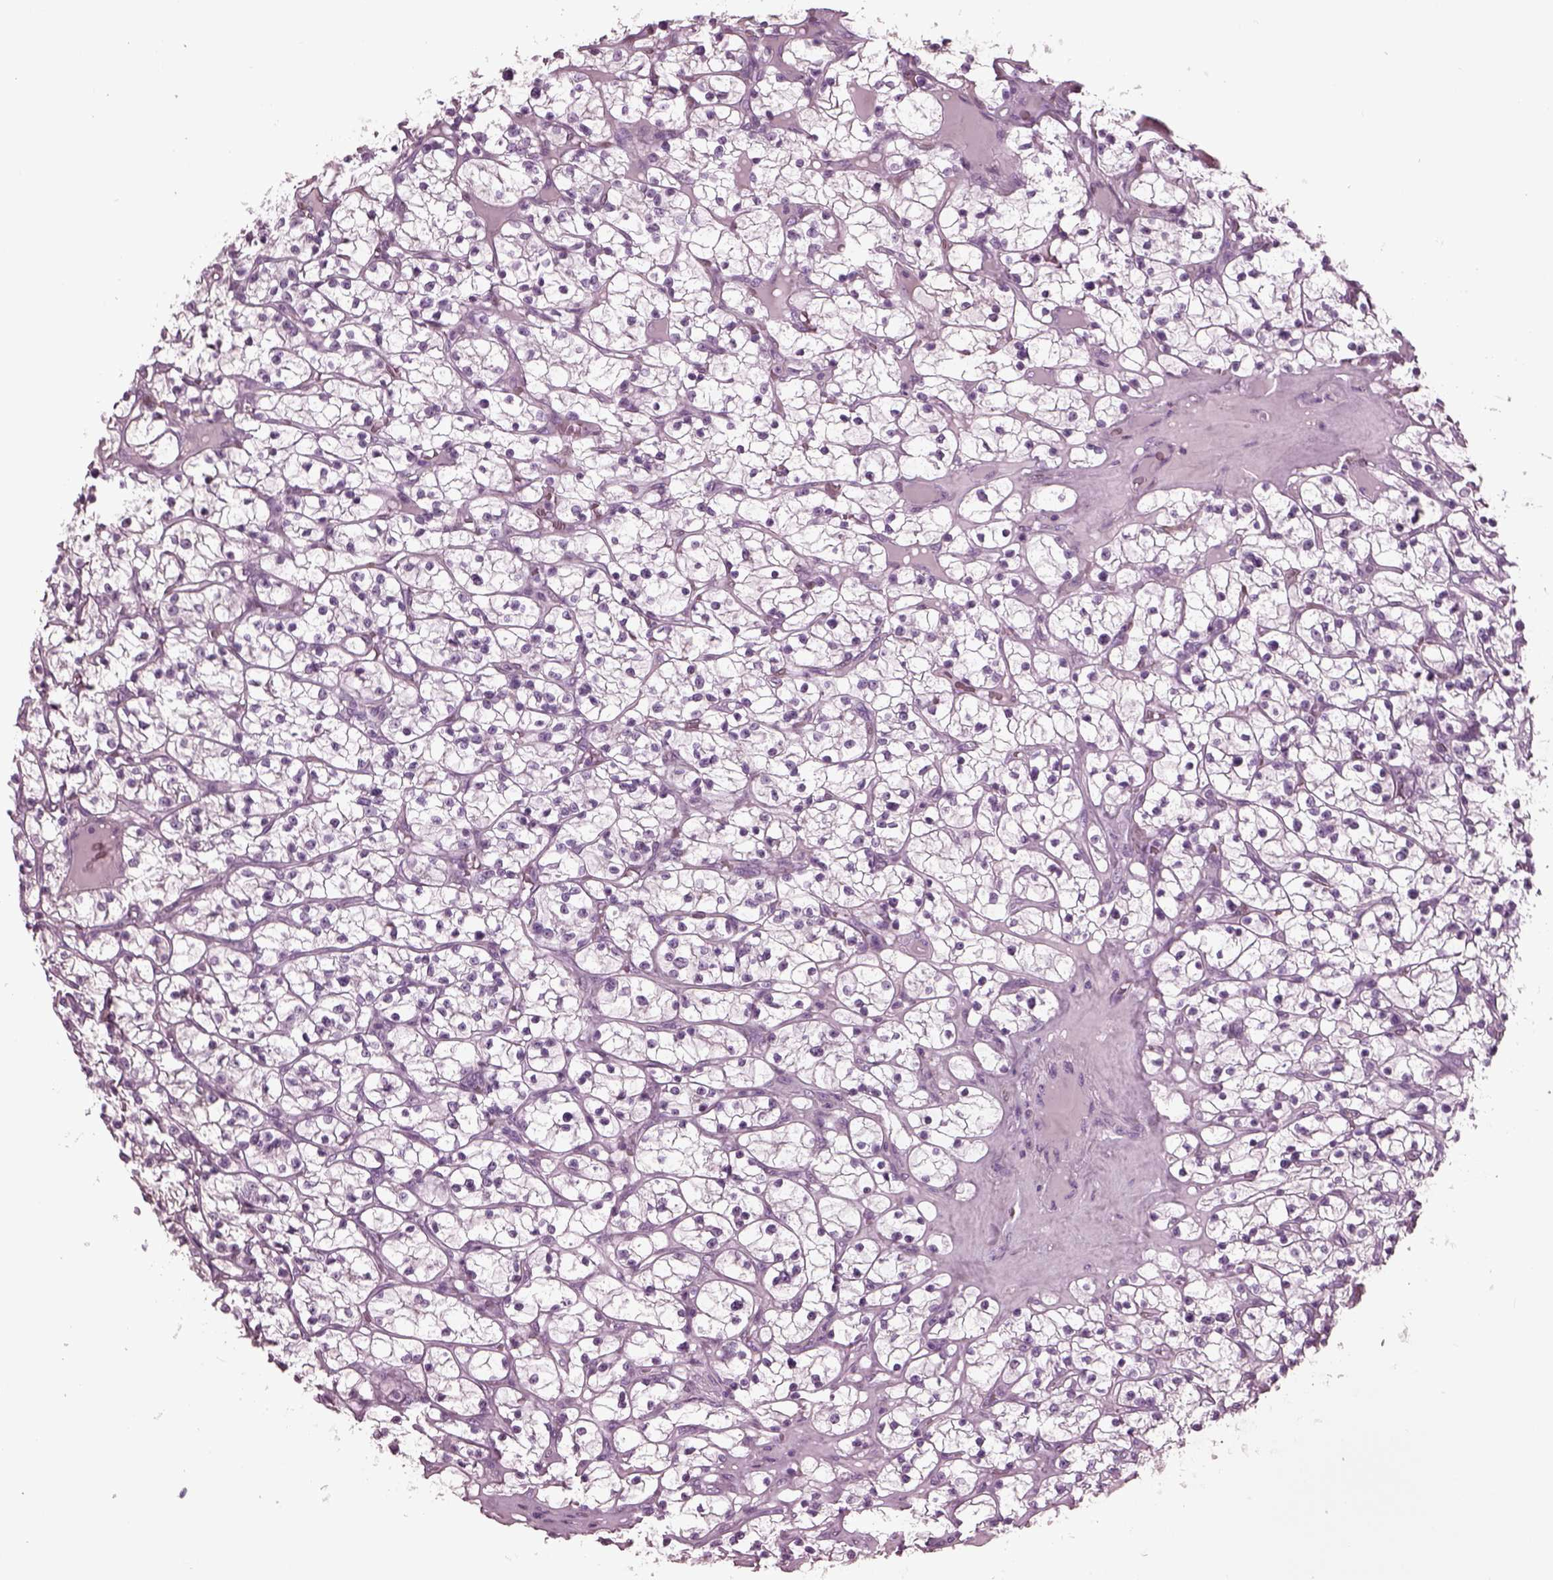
{"staining": {"intensity": "negative", "quantity": "none", "location": "none"}, "tissue": "renal cancer", "cell_type": "Tumor cells", "image_type": "cancer", "snomed": [{"axis": "morphology", "description": "Adenocarcinoma, NOS"}, {"axis": "topography", "description": "Kidney"}], "caption": "Tumor cells show no significant staining in renal adenocarcinoma.", "gene": "TPPP2", "patient": {"sex": "female", "age": 64}}